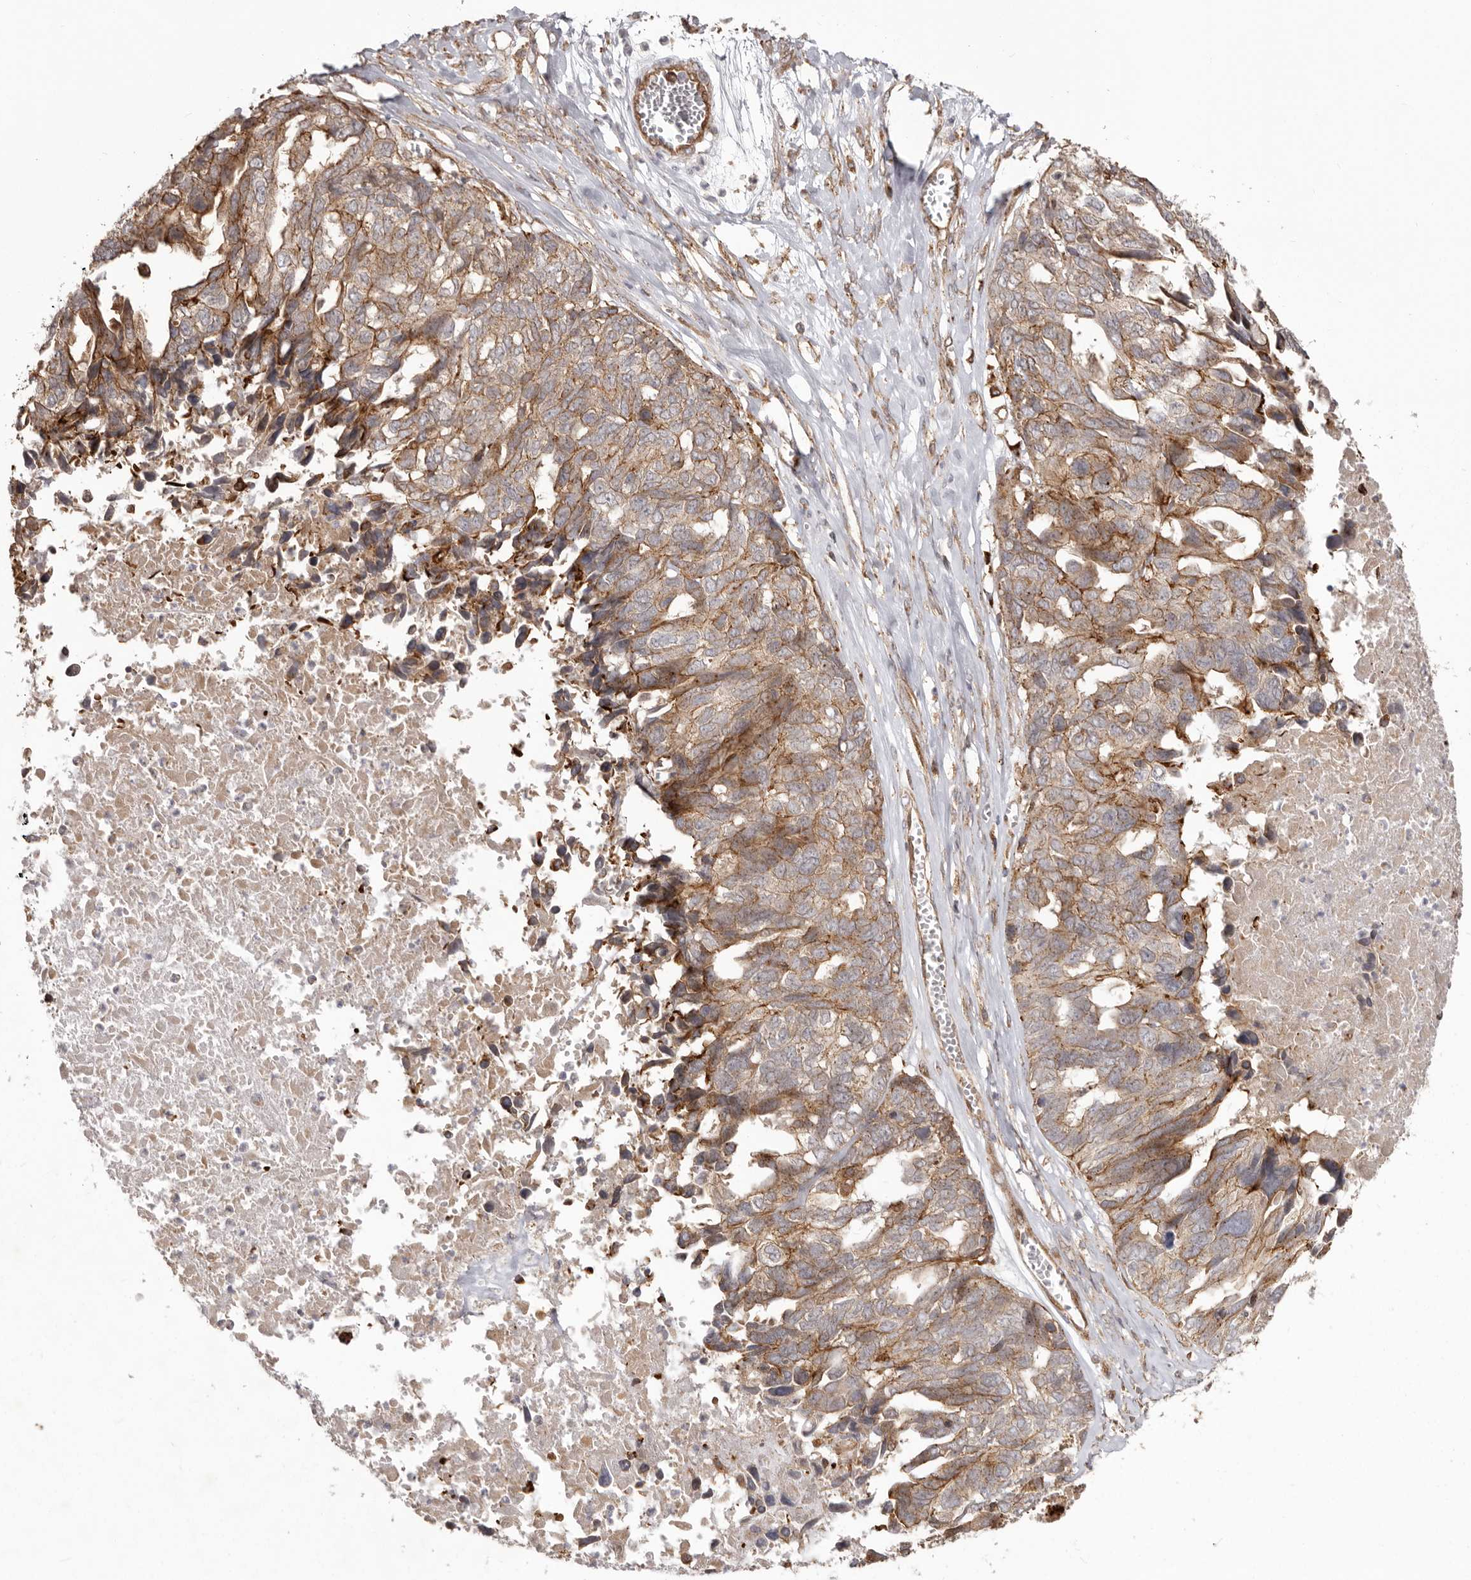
{"staining": {"intensity": "weak", "quantity": ">75%", "location": "cytoplasmic/membranous"}, "tissue": "ovarian cancer", "cell_type": "Tumor cells", "image_type": "cancer", "snomed": [{"axis": "morphology", "description": "Cystadenocarcinoma, serous, NOS"}, {"axis": "topography", "description": "Ovary"}], "caption": "Human ovarian cancer stained for a protein (brown) reveals weak cytoplasmic/membranous positive expression in approximately >75% of tumor cells.", "gene": "NUP43", "patient": {"sex": "female", "age": 79}}